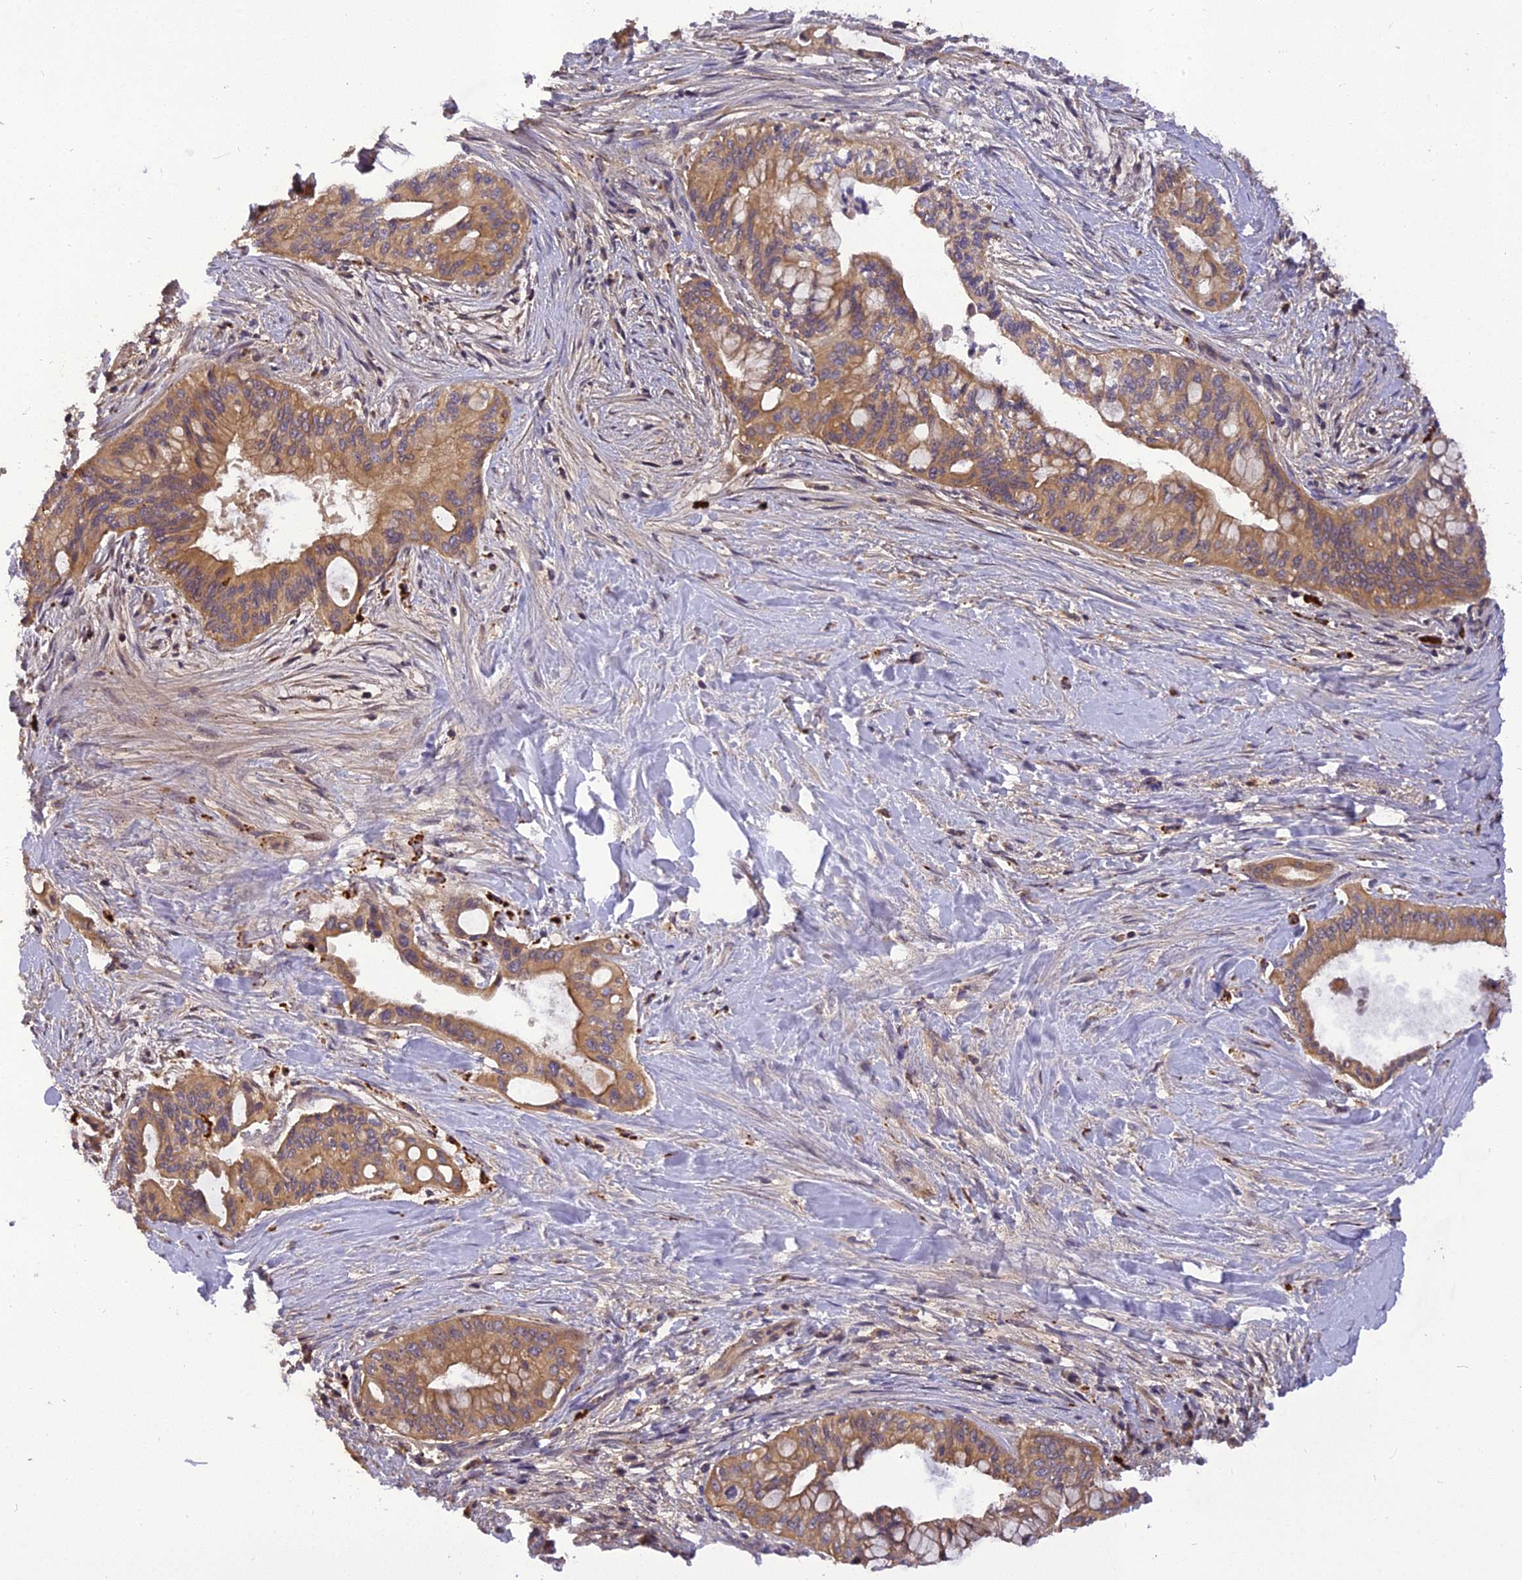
{"staining": {"intensity": "moderate", "quantity": ">75%", "location": "cytoplasmic/membranous"}, "tissue": "pancreatic cancer", "cell_type": "Tumor cells", "image_type": "cancer", "snomed": [{"axis": "morphology", "description": "Adenocarcinoma, NOS"}, {"axis": "topography", "description": "Pancreas"}], "caption": "Moderate cytoplasmic/membranous expression is present in about >75% of tumor cells in pancreatic cancer (adenocarcinoma).", "gene": "FNIP2", "patient": {"sex": "male", "age": 46}}